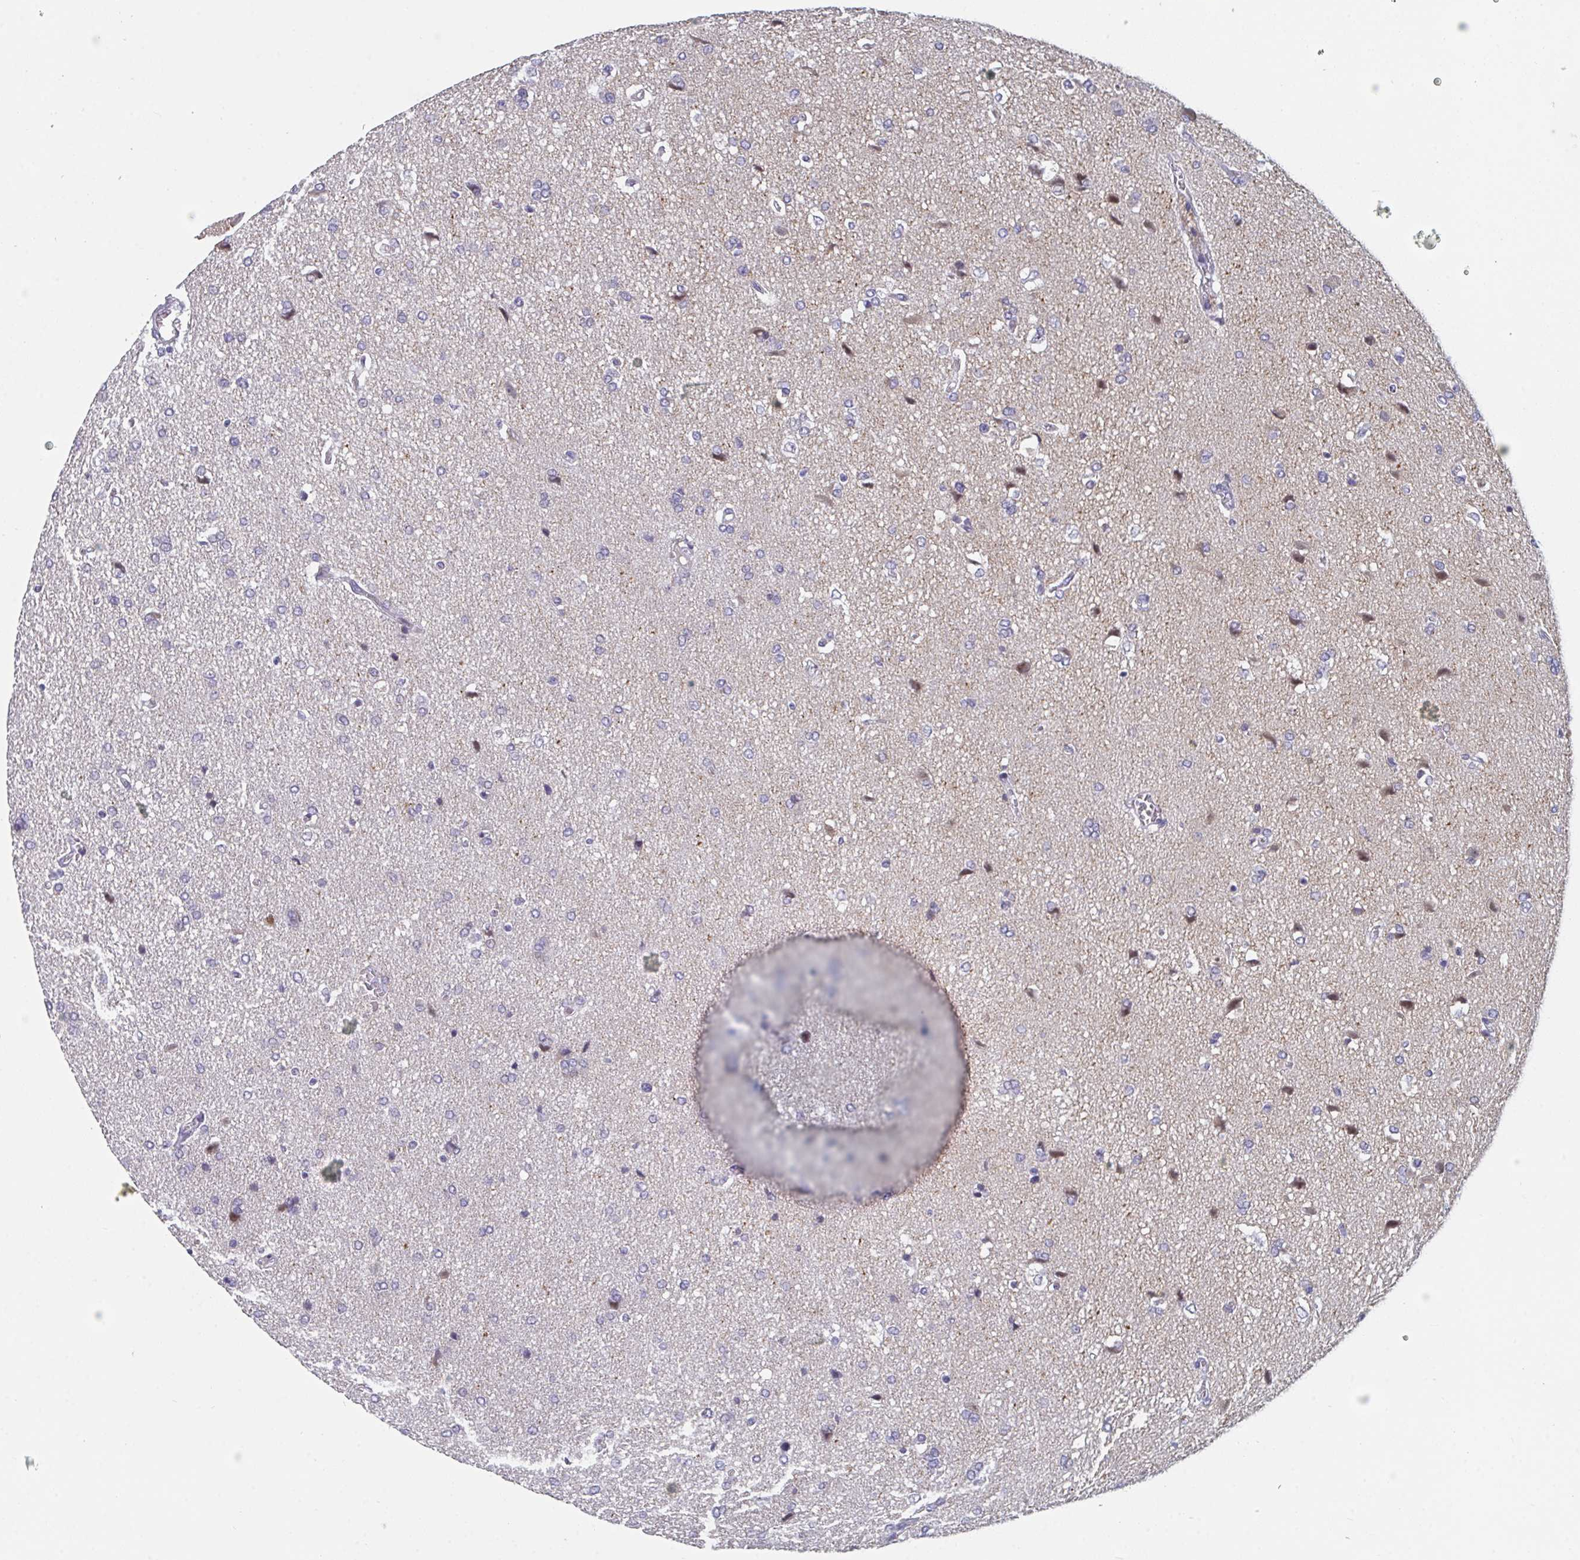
{"staining": {"intensity": "negative", "quantity": "none", "location": "none"}, "tissue": "glioma", "cell_type": "Tumor cells", "image_type": "cancer", "snomed": [{"axis": "morphology", "description": "Glioma, malignant, High grade"}, {"axis": "topography", "description": "Brain"}], "caption": "High magnification brightfield microscopy of glioma stained with DAB (brown) and counterstained with hematoxylin (blue): tumor cells show no significant staining. Brightfield microscopy of immunohistochemistry stained with DAB (3,3'-diaminobenzidine) (brown) and hematoxylin (blue), captured at high magnification.", "gene": "CENPT", "patient": {"sex": "male", "age": 68}}